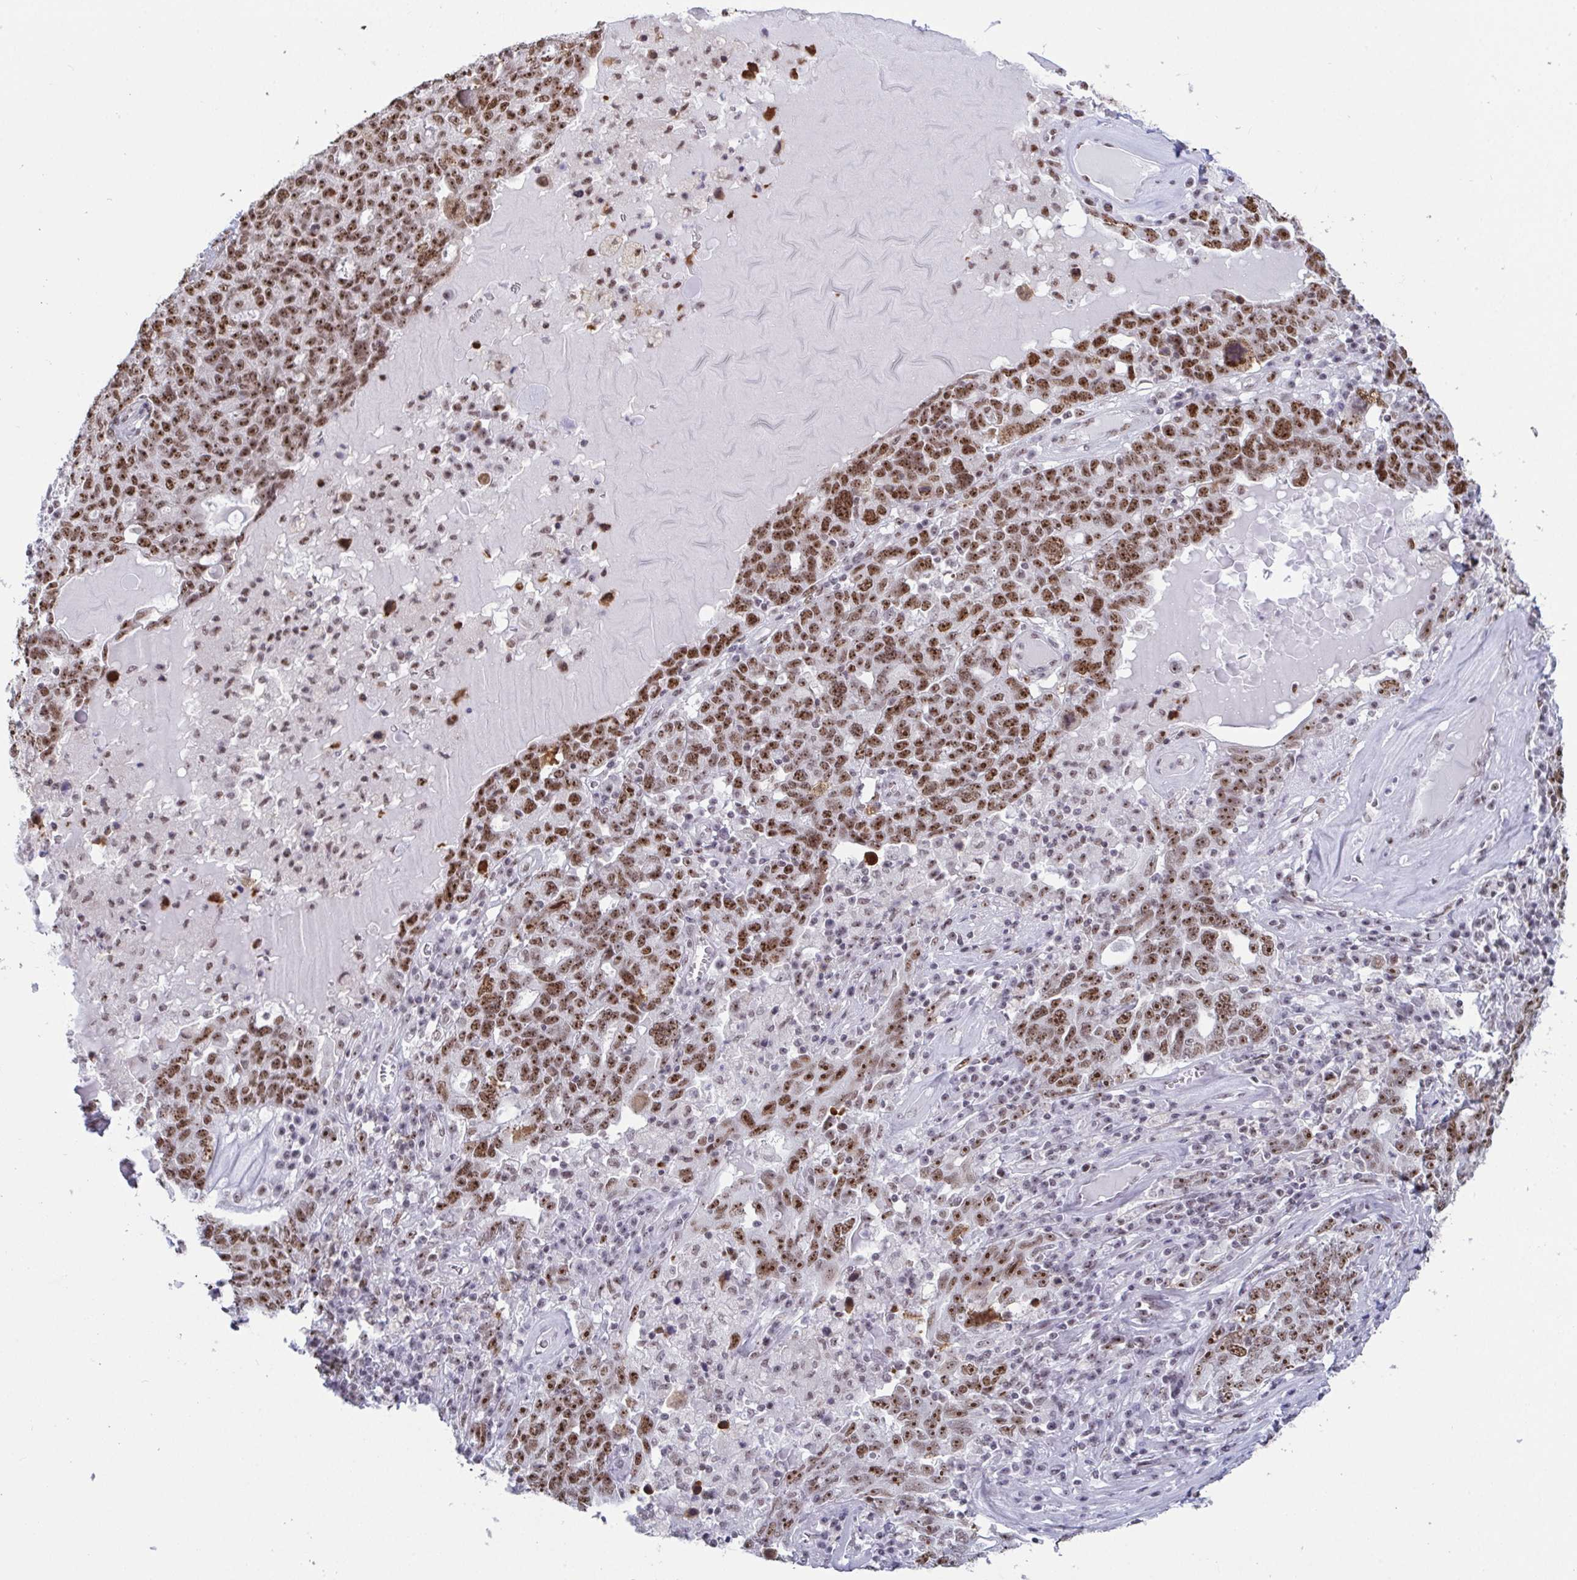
{"staining": {"intensity": "moderate", "quantity": ">75%", "location": "nuclear"}, "tissue": "ovarian cancer", "cell_type": "Tumor cells", "image_type": "cancer", "snomed": [{"axis": "morphology", "description": "Carcinoma, endometroid"}, {"axis": "topography", "description": "Ovary"}], "caption": "Endometroid carcinoma (ovarian) stained with immunohistochemistry (IHC) demonstrates moderate nuclear positivity in about >75% of tumor cells. (brown staining indicates protein expression, while blue staining denotes nuclei).", "gene": "SUPT16H", "patient": {"sex": "female", "age": 62}}